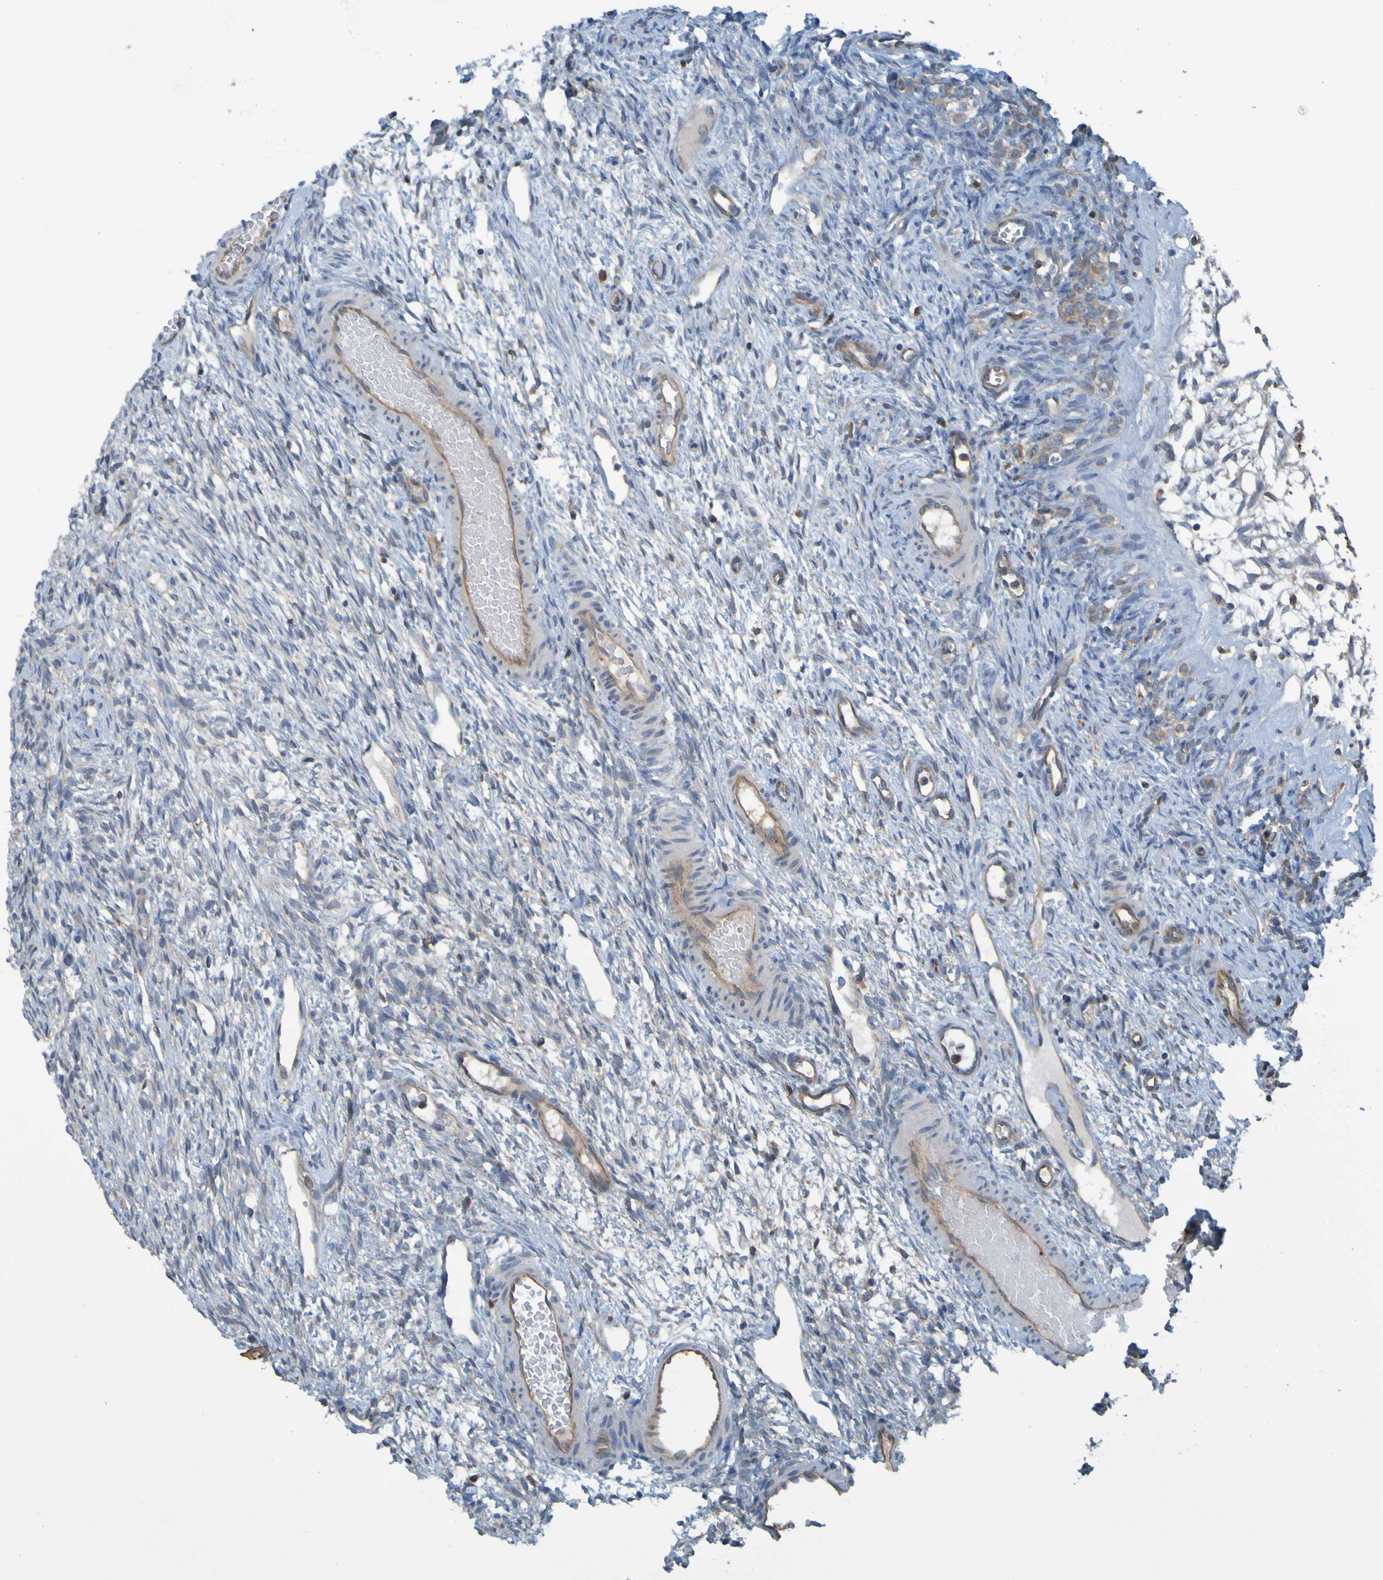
{"staining": {"intensity": "moderate", "quantity": ">75%", "location": "cytoplasmic/membranous"}, "tissue": "ovary", "cell_type": "Follicle cells", "image_type": "normal", "snomed": [{"axis": "morphology", "description": "Normal tissue, NOS"}, {"axis": "topography", "description": "Ovary"}], "caption": "Immunohistochemical staining of normal human ovary demonstrates moderate cytoplasmic/membranous protein expression in about >75% of follicle cells.", "gene": "DNAJC4", "patient": {"sex": "female", "age": 33}}